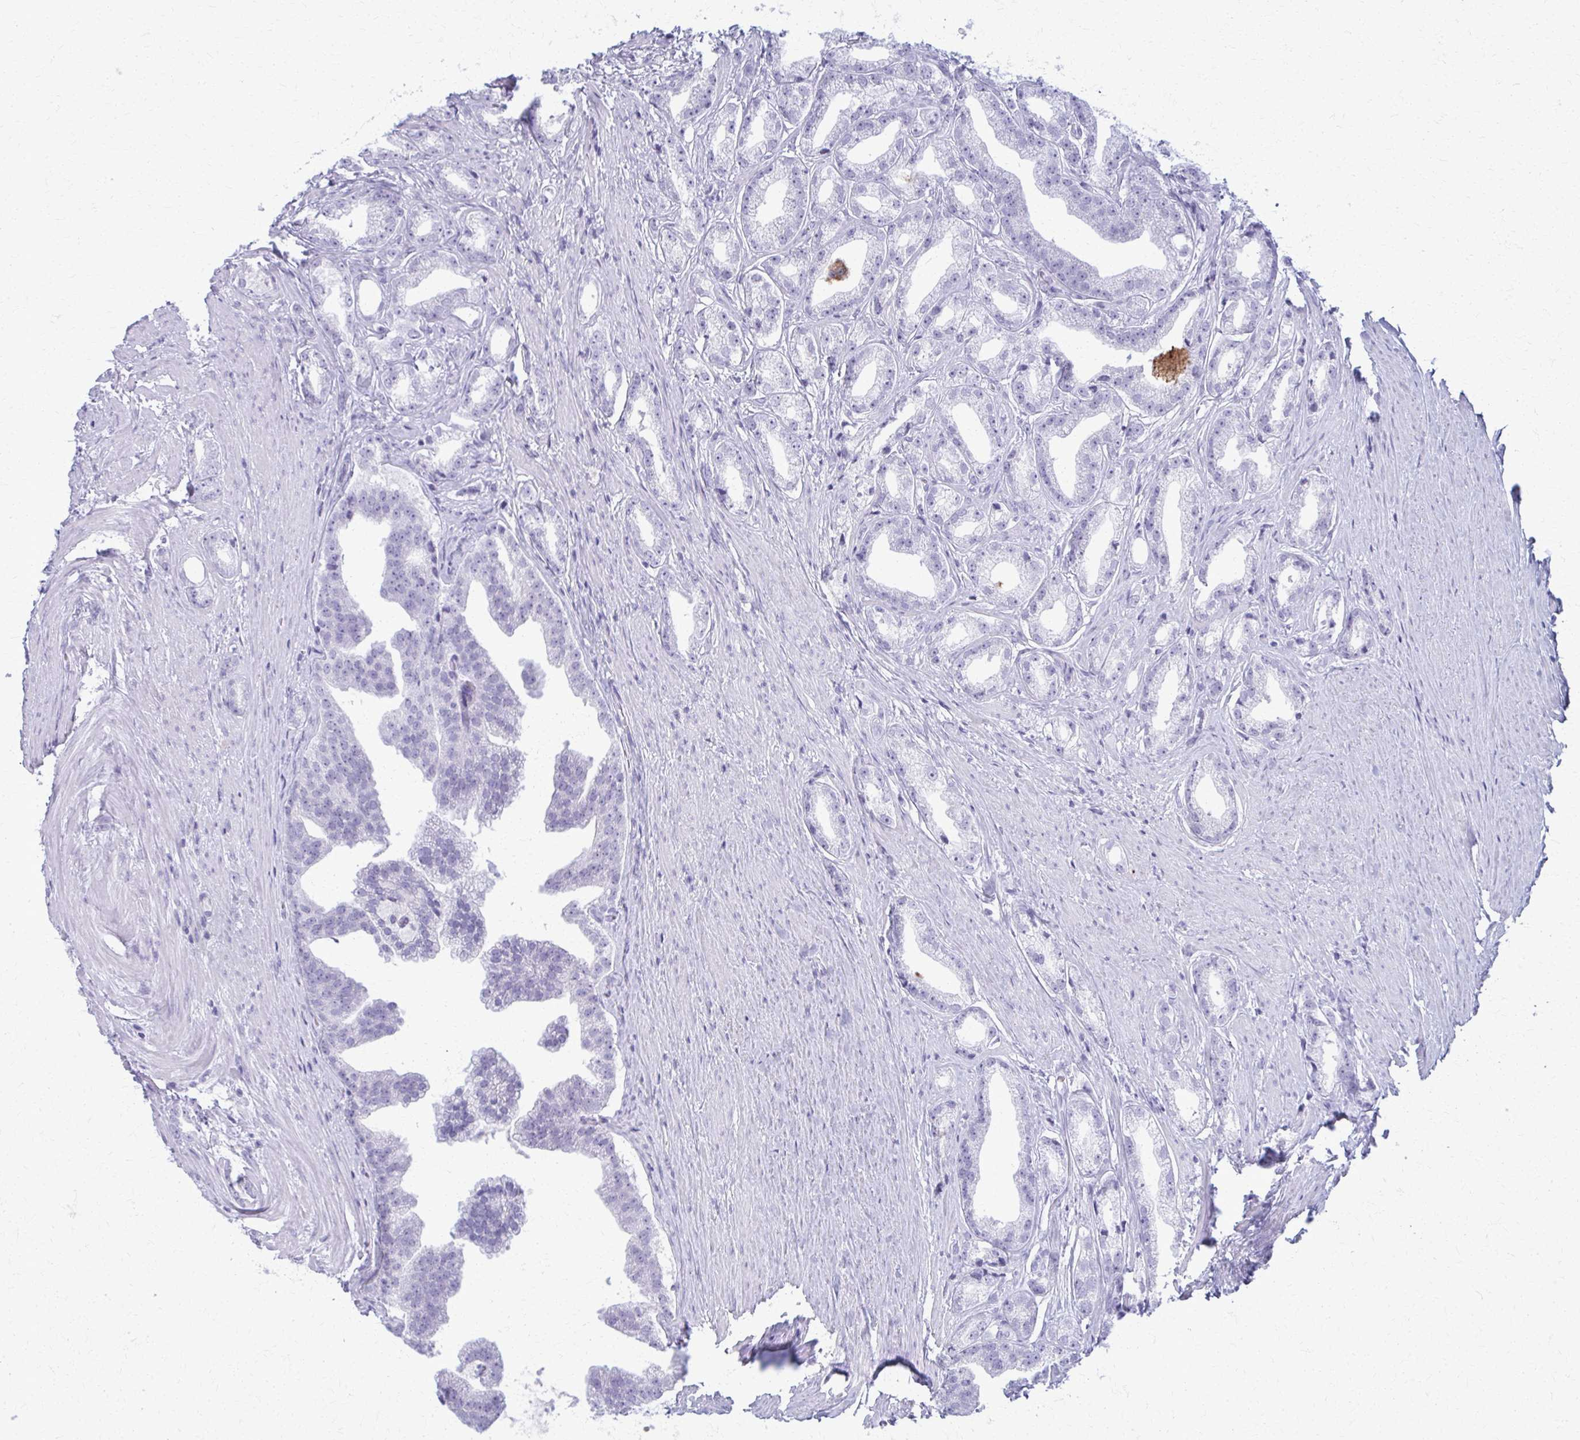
{"staining": {"intensity": "negative", "quantity": "none", "location": "none"}, "tissue": "prostate cancer", "cell_type": "Tumor cells", "image_type": "cancer", "snomed": [{"axis": "morphology", "description": "Adenocarcinoma, Low grade"}, {"axis": "topography", "description": "Prostate"}], "caption": "The immunohistochemistry (IHC) image has no significant positivity in tumor cells of prostate cancer (low-grade adenocarcinoma) tissue.", "gene": "ACSM2B", "patient": {"sex": "male", "age": 65}}